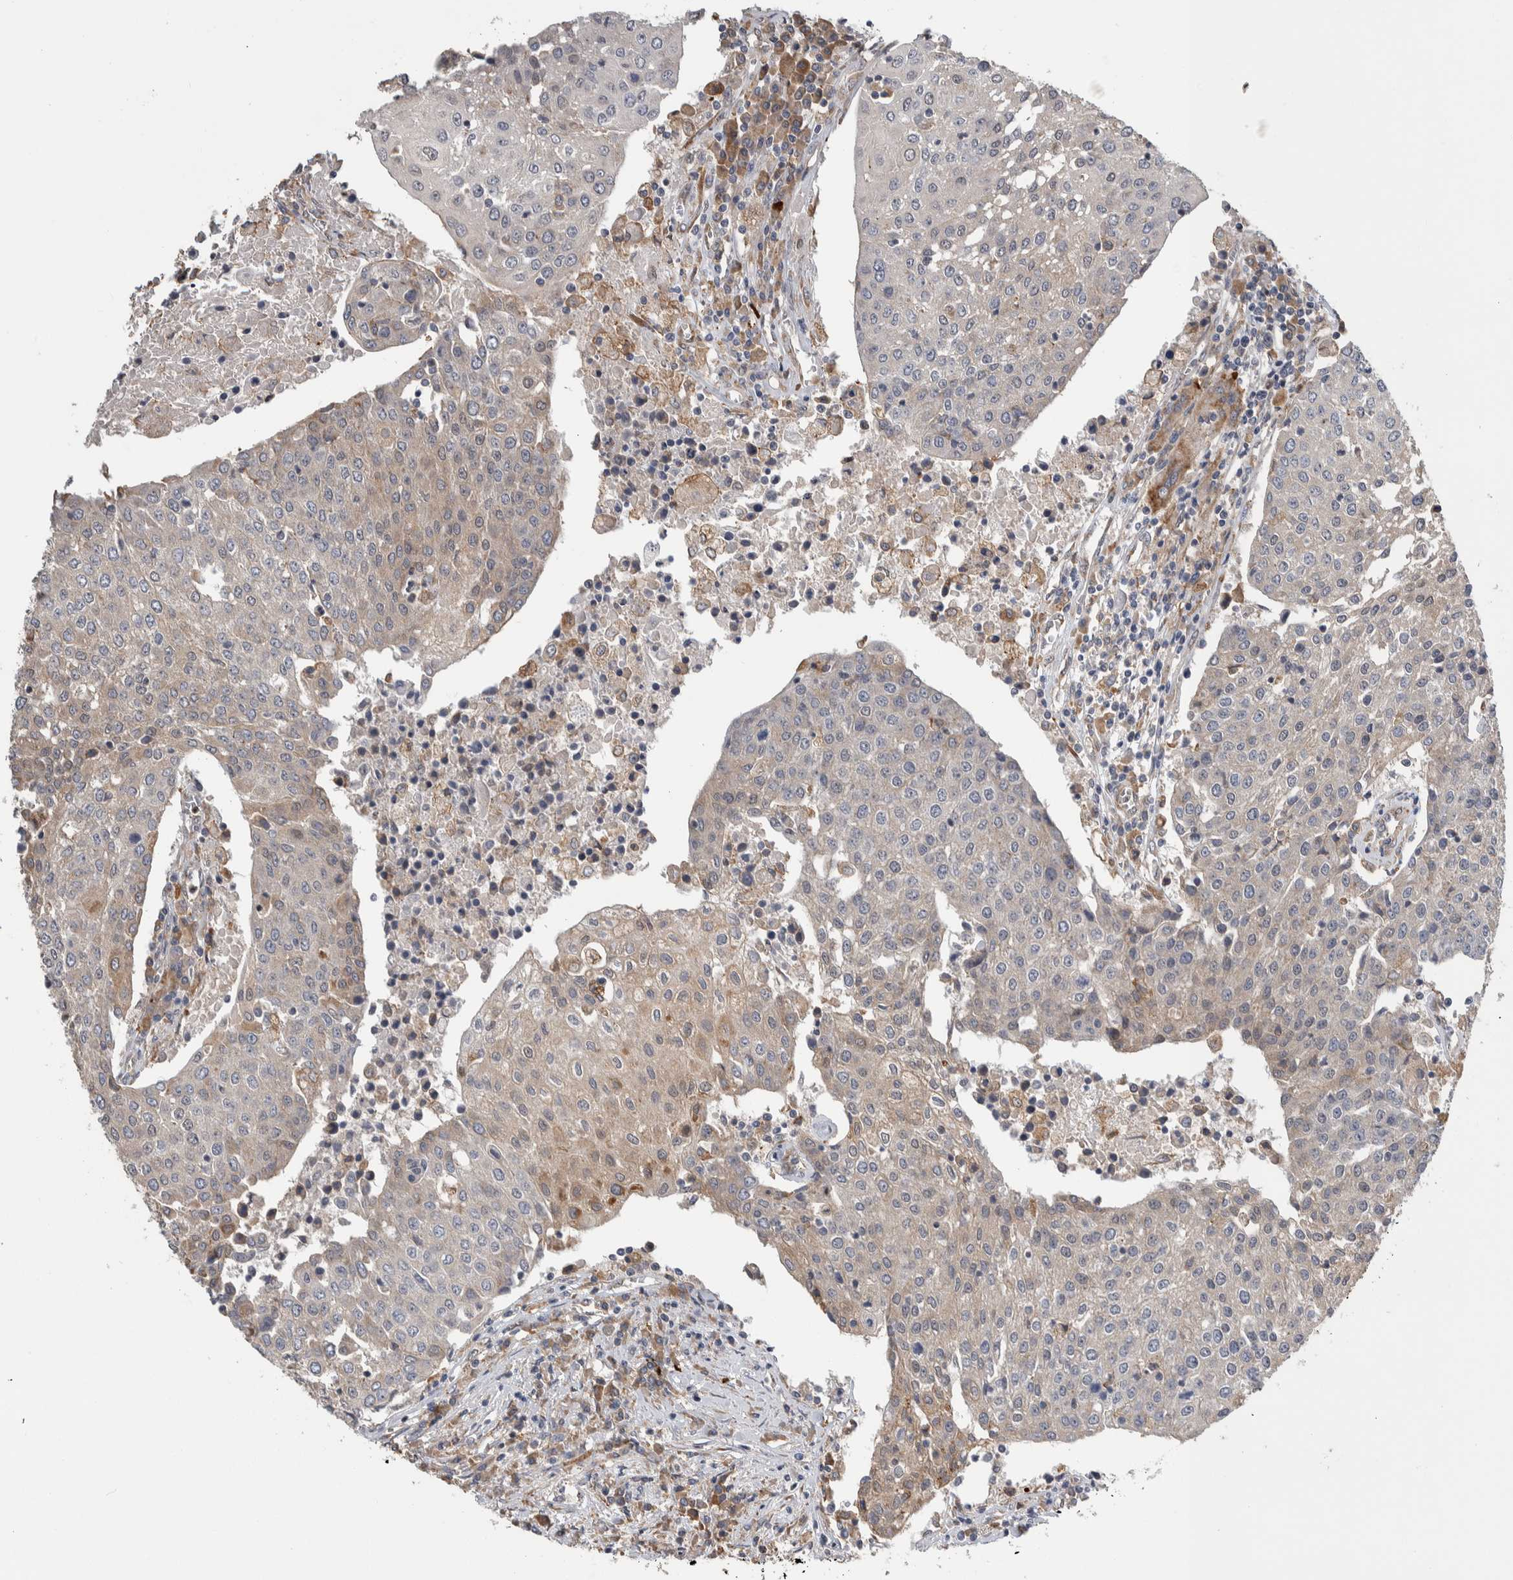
{"staining": {"intensity": "weak", "quantity": "<25%", "location": "cytoplasmic/membranous"}, "tissue": "urothelial cancer", "cell_type": "Tumor cells", "image_type": "cancer", "snomed": [{"axis": "morphology", "description": "Urothelial carcinoma, High grade"}, {"axis": "topography", "description": "Urinary bladder"}], "caption": "This is a micrograph of IHC staining of urothelial cancer, which shows no staining in tumor cells.", "gene": "PRDM4", "patient": {"sex": "female", "age": 85}}